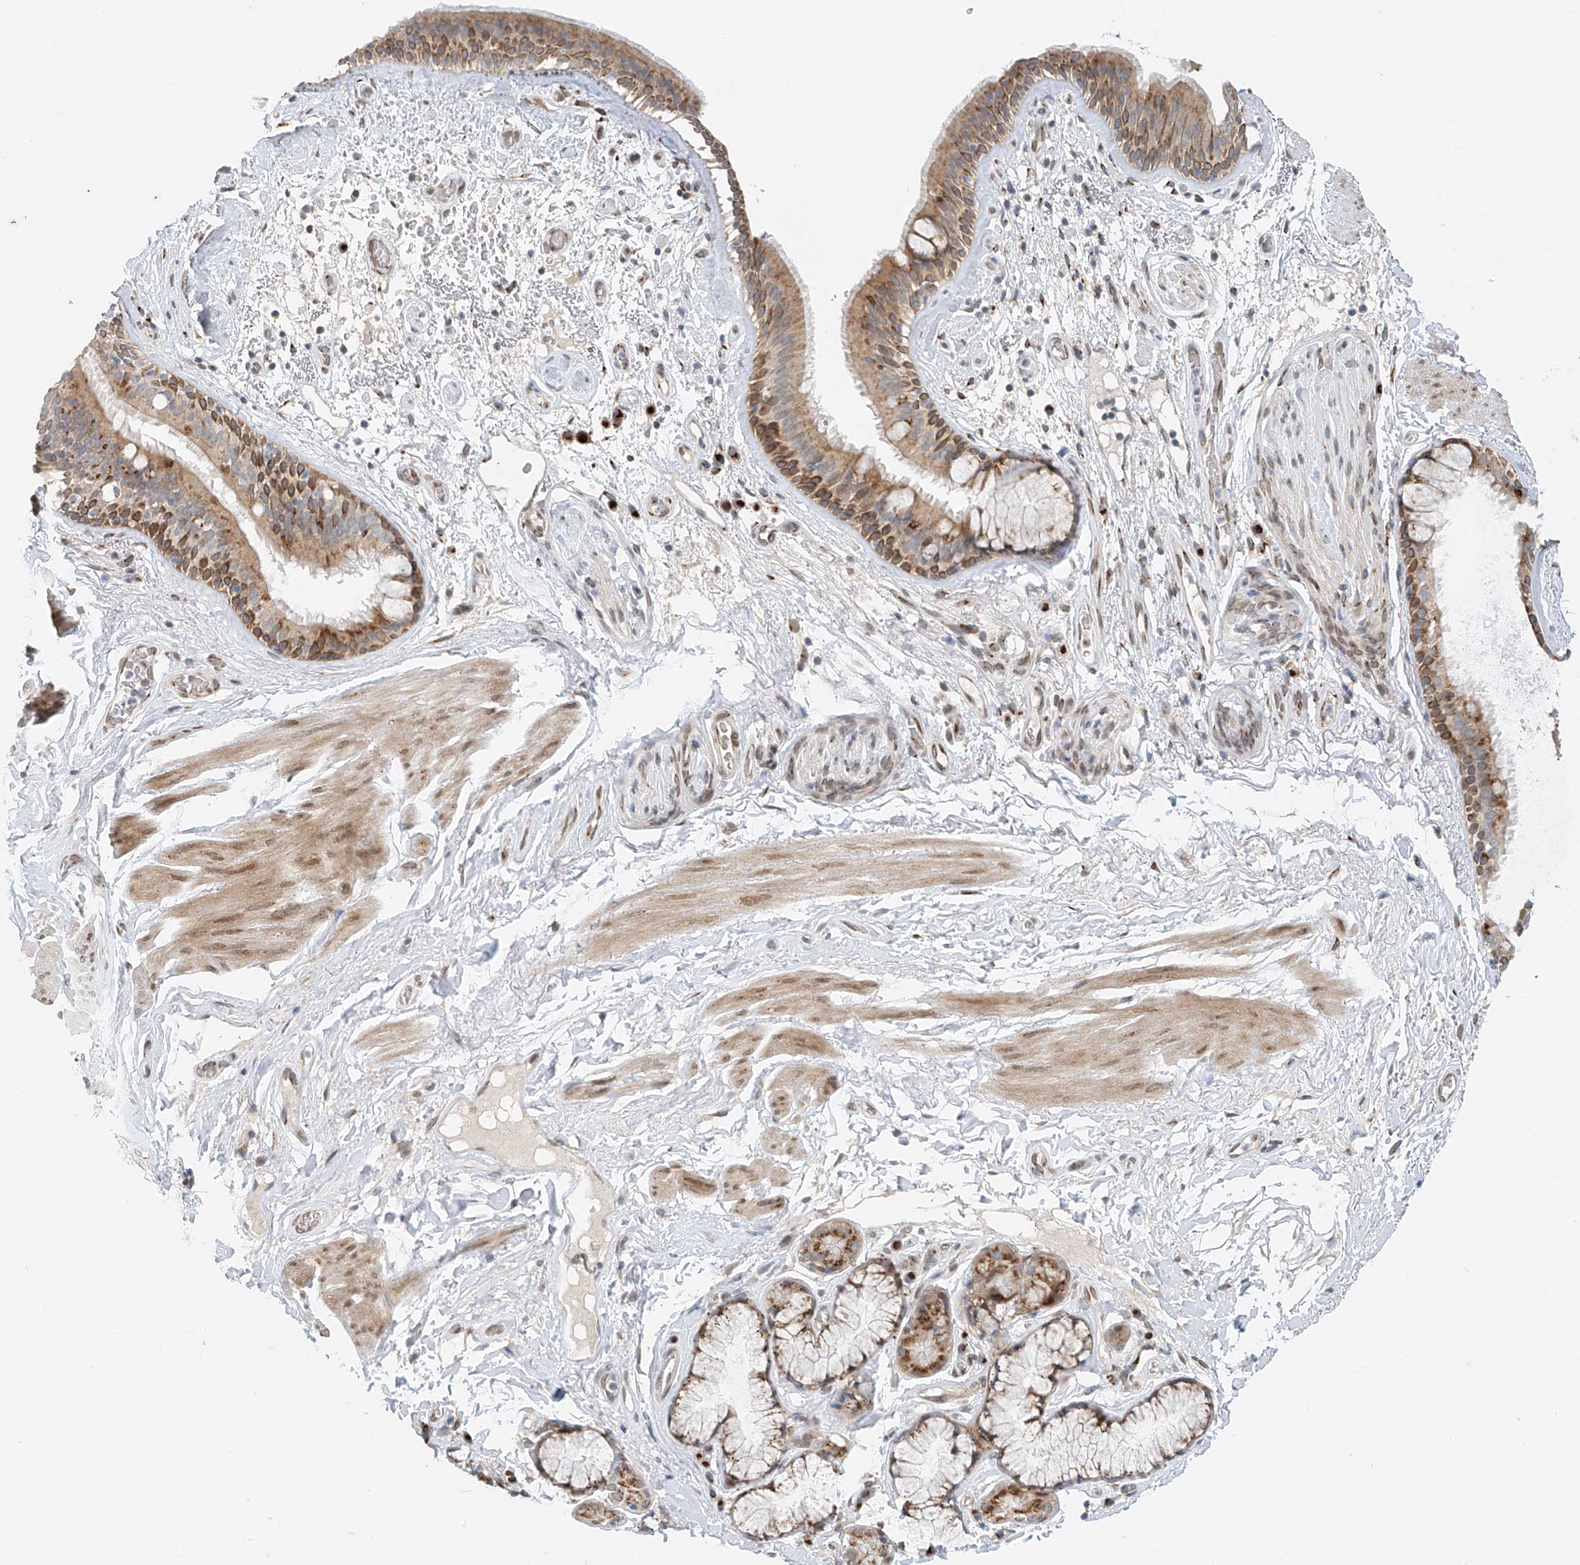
{"staining": {"intensity": "moderate", "quantity": ">75%", "location": "cytoplasmic/membranous"}, "tissue": "bronchus", "cell_type": "Respiratory epithelial cells", "image_type": "normal", "snomed": [{"axis": "morphology", "description": "Normal tissue, NOS"}, {"axis": "topography", "description": "Cartilage tissue"}], "caption": "Immunohistochemistry histopathology image of normal bronchus: bronchus stained using IHC demonstrates medium levels of moderate protein expression localized specifically in the cytoplasmic/membranous of respiratory epithelial cells, appearing as a cytoplasmic/membranous brown color.", "gene": "STARD9", "patient": {"sex": "female", "age": 63}}